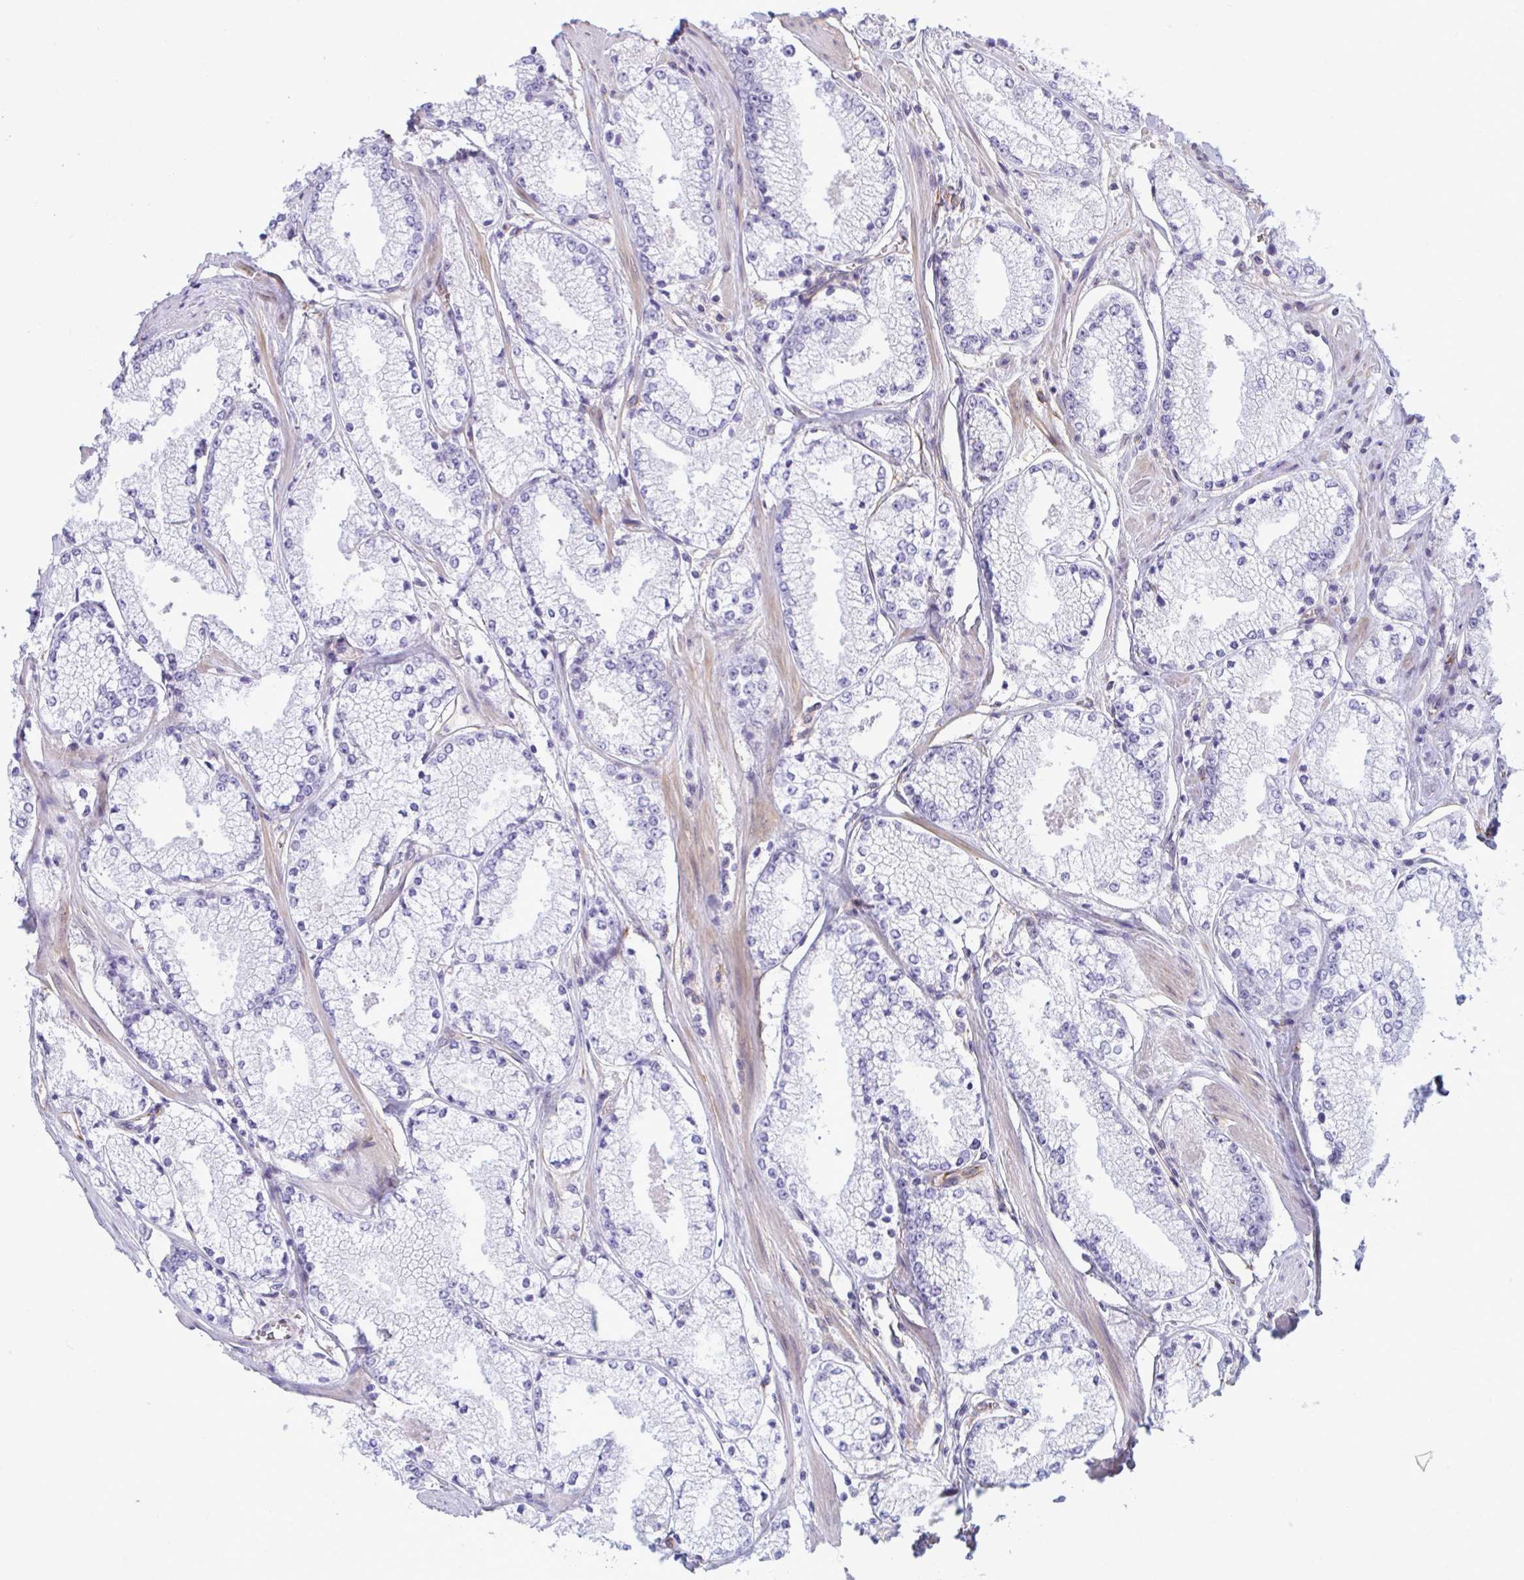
{"staining": {"intensity": "negative", "quantity": "none", "location": "none"}, "tissue": "prostate cancer", "cell_type": "Tumor cells", "image_type": "cancer", "snomed": [{"axis": "morphology", "description": "Adenocarcinoma, High grade"}, {"axis": "topography", "description": "Prostate"}], "caption": "Immunohistochemistry (IHC) of adenocarcinoma (high-grade) (prostate) shows no staining in tumor cells. (Stains: DAB IHC with hematoxylin counter stain, Microscopy: brightfield microscopy at high magnification).", "gene": "PRRT4", "patient": {"sex": "male", "age": 63}}